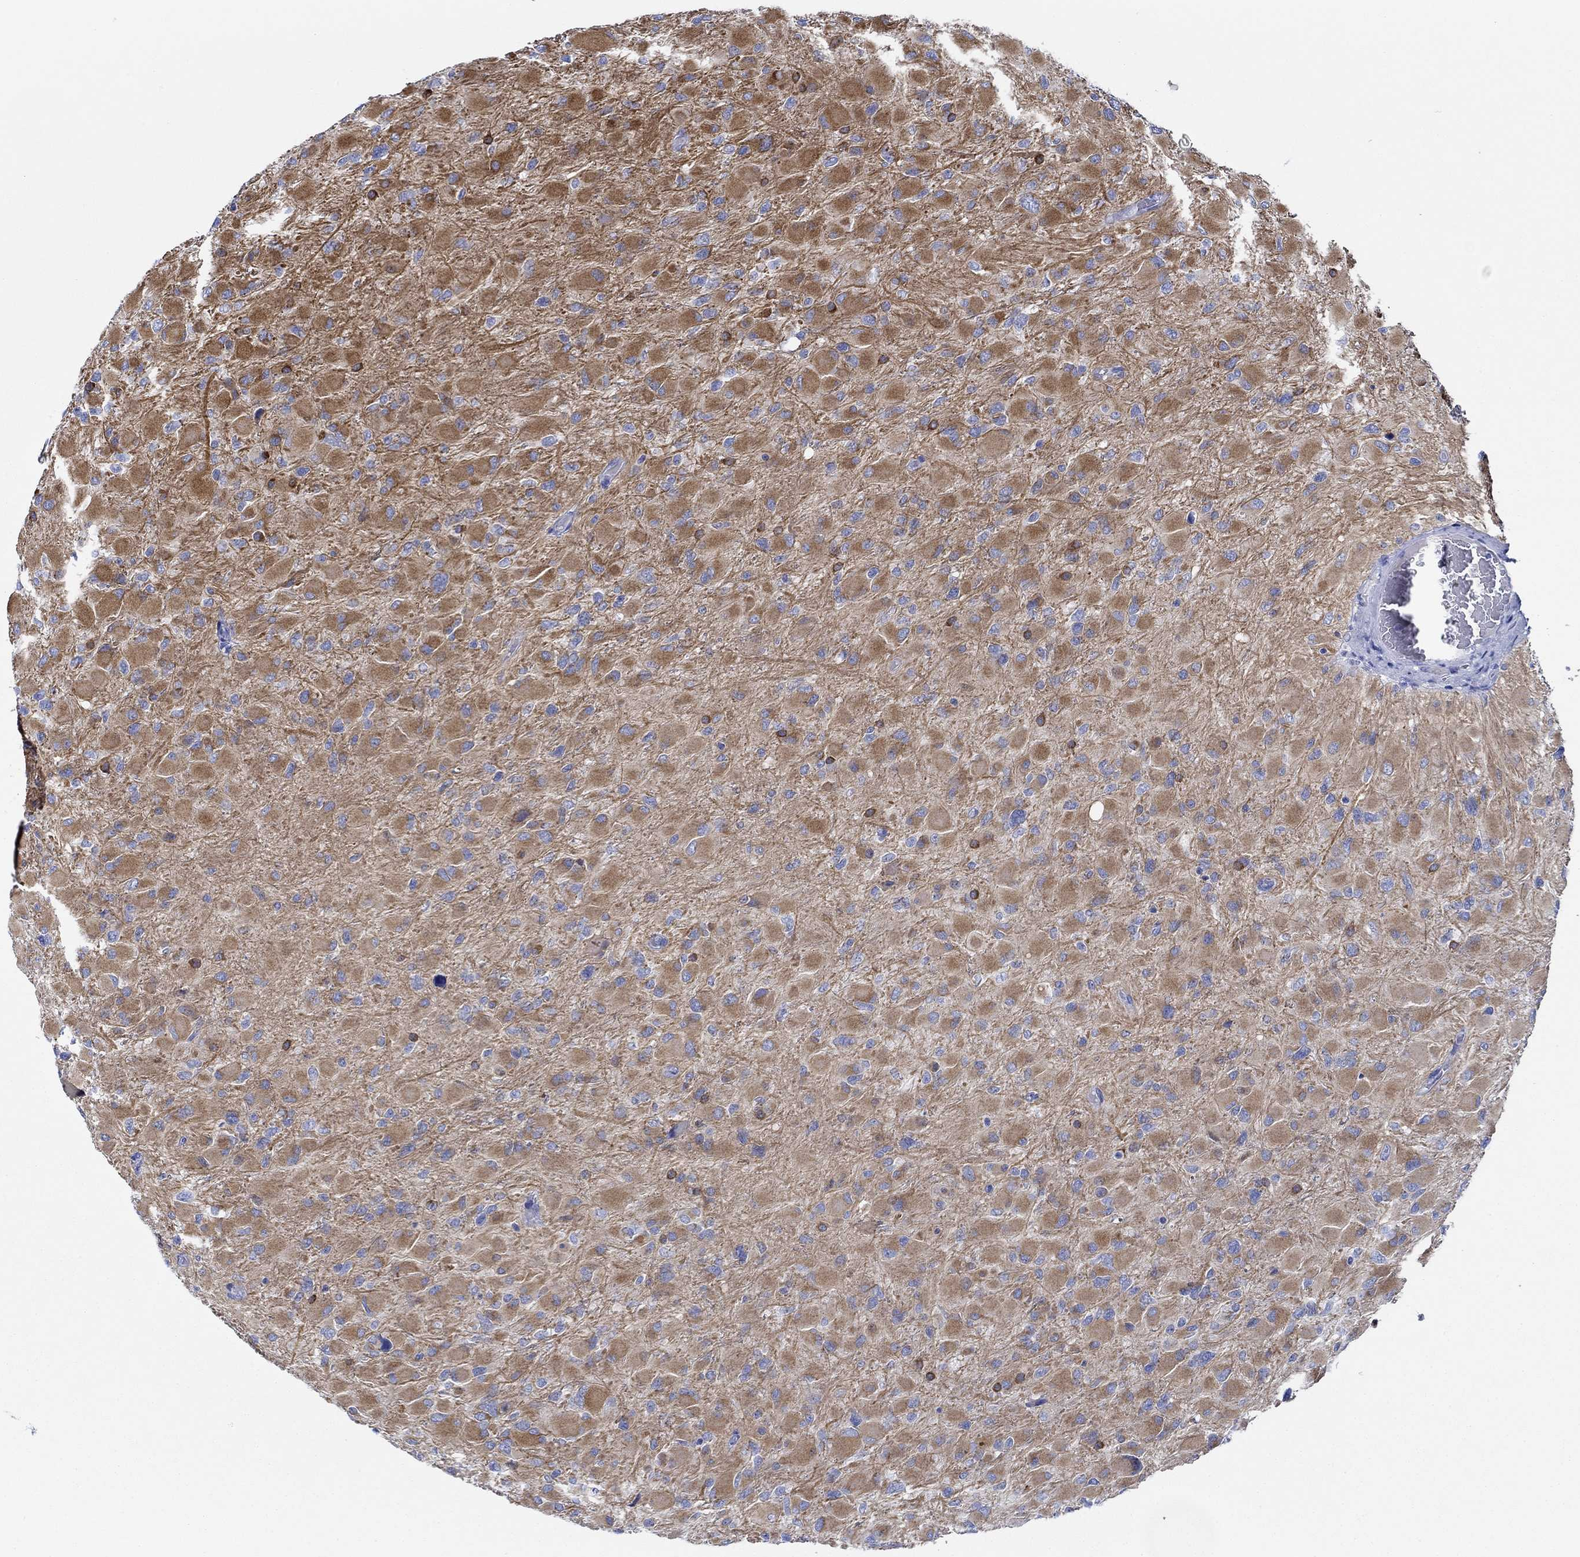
{"staining": {"intensity": "strong", "quantity": "25%-75%", "location": "cytoplasmic/membranous"}, "tissue": "glioma", "cell_type": "Tumor cells", "image_type": "cancer", "snomed": [{"axis": "morphology", "description": "Glioma, malignant, High grade"}, {"axis": "topography", "description": "Cerebral cortex"}], "caption": "A photomicrograph of human glioma stained for a protein shows strong cytoplasmic/membranous brown staining in tumor cells. (Stains: DAB in brown, nuclei in blue, Microscopy: brightfield microscopy at high magnification).", "gene": "IGFBP6", "patient": {"sex": "female", "age": 36}}